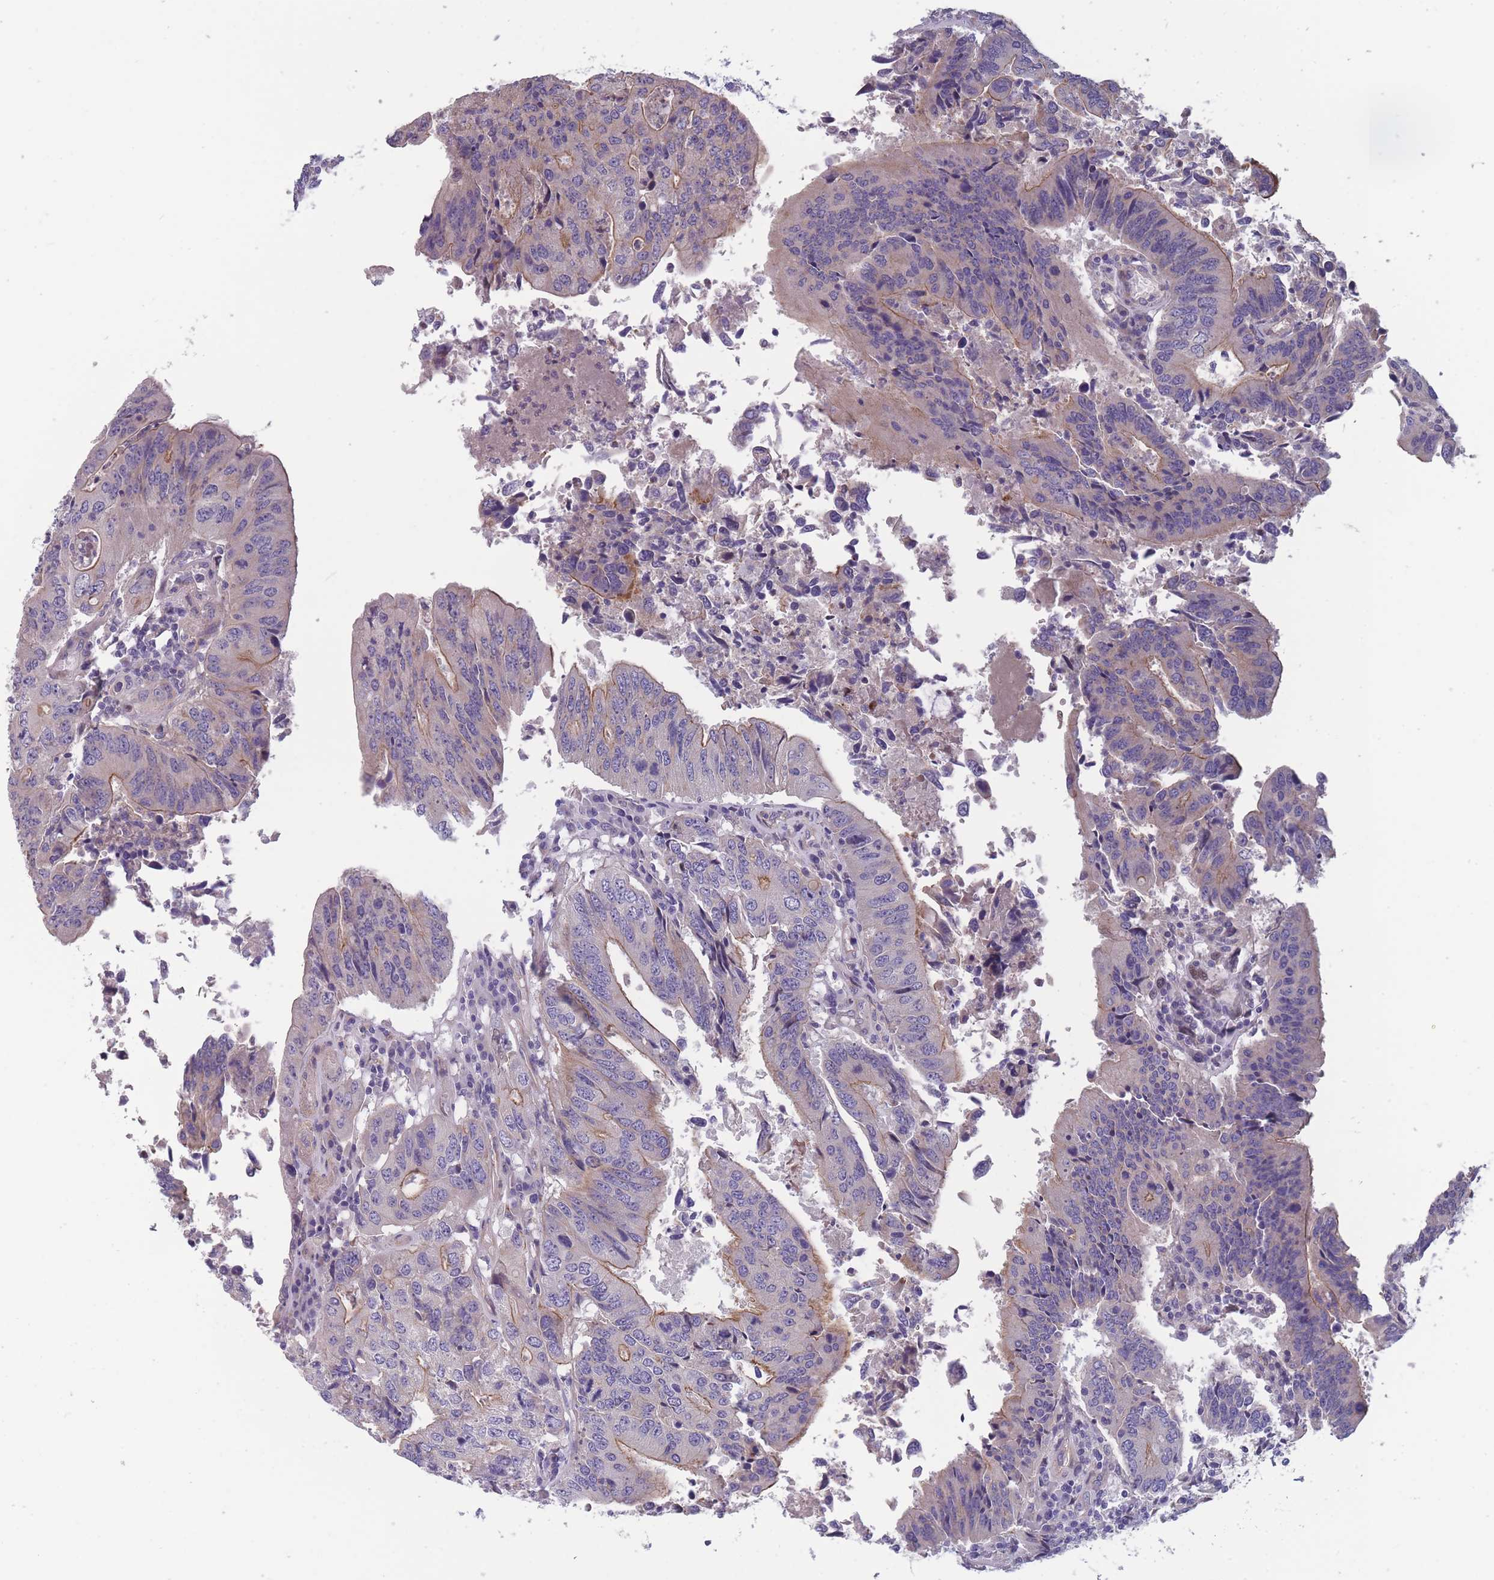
{"staining": {"intensity": "moderate", "quantity": "25%-75%", "location": "cytoplasmic/membranous"}, "tissue": "colorectal cancer", "cell_type": "Tumor cells", "image_type": "cancer", "snomed": [{"axis": "morphology", "description": "Adenocarcinoma, NOS"}, {"axis": "topography", "description": "Colon"}], "caption": "The micrograph exhibits staining of adenocarcinoma (colorectal), revealing moderate cytoplasmic/membranous protein expression (brown color) within tumor cells.", "gene": "FAM83F", "patient": {"sex": "female", "age": 67}}